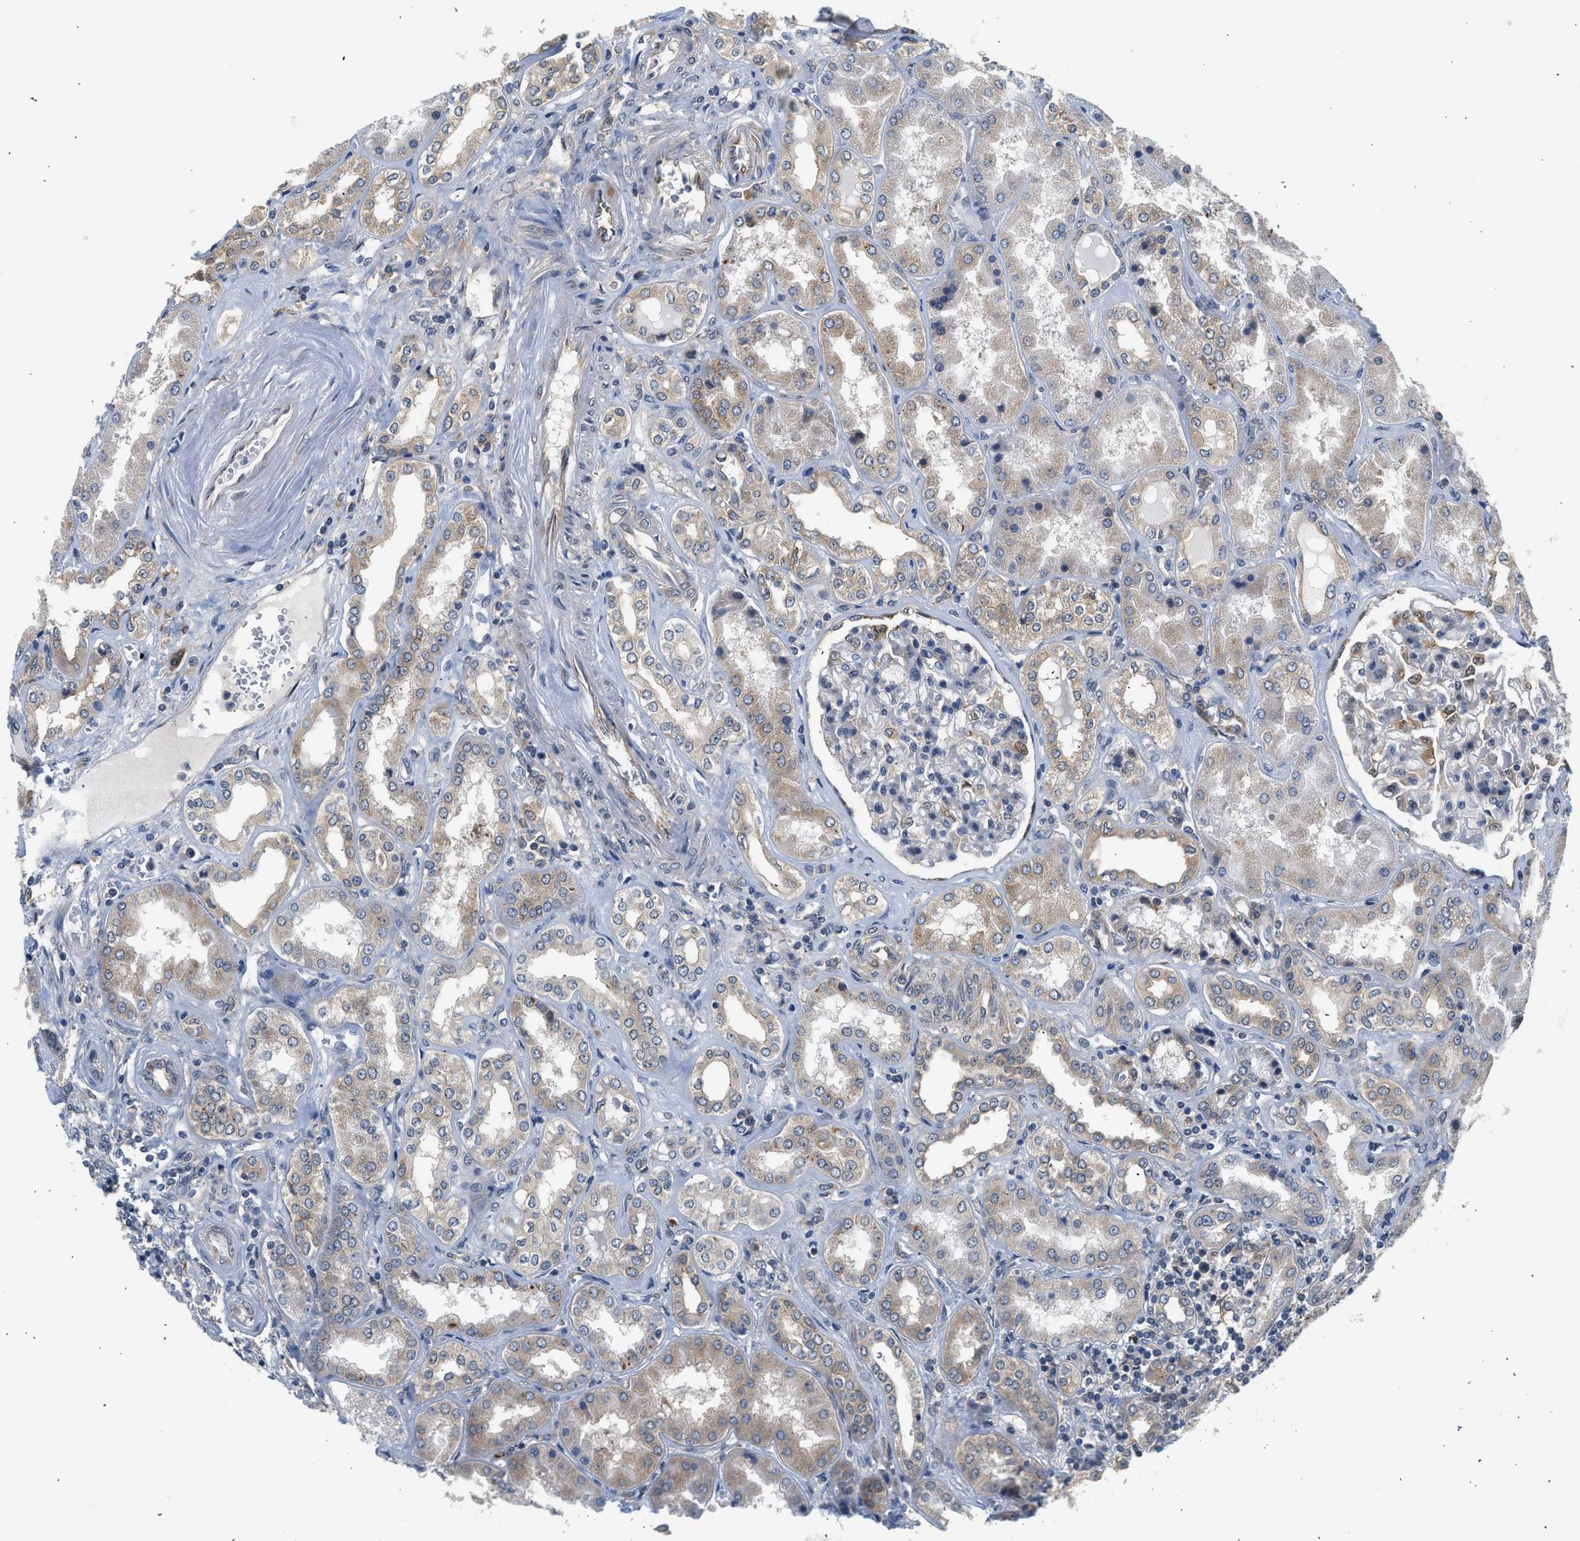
{"staining": {"intensity": "strong", "quantity": "<25%", "location": "cytoplasmic/membranous"}, "tissue": "kidney", "cell_type": "Cells in glomeruli", "image_type": "normal", "snomed": [{"axis": "morphology", "description": "Normal tissue, NOS"}, {"axis": "topography", "description": "Kidney"}], "caption": "The image demonstrates staining of unremarkable kidney, revealing strong cytoplasmic/membranous protein staining (brown color) within cells in glomeruli.", "gene": "POLG2", "patient": {"sex": "female", "age": 56}}